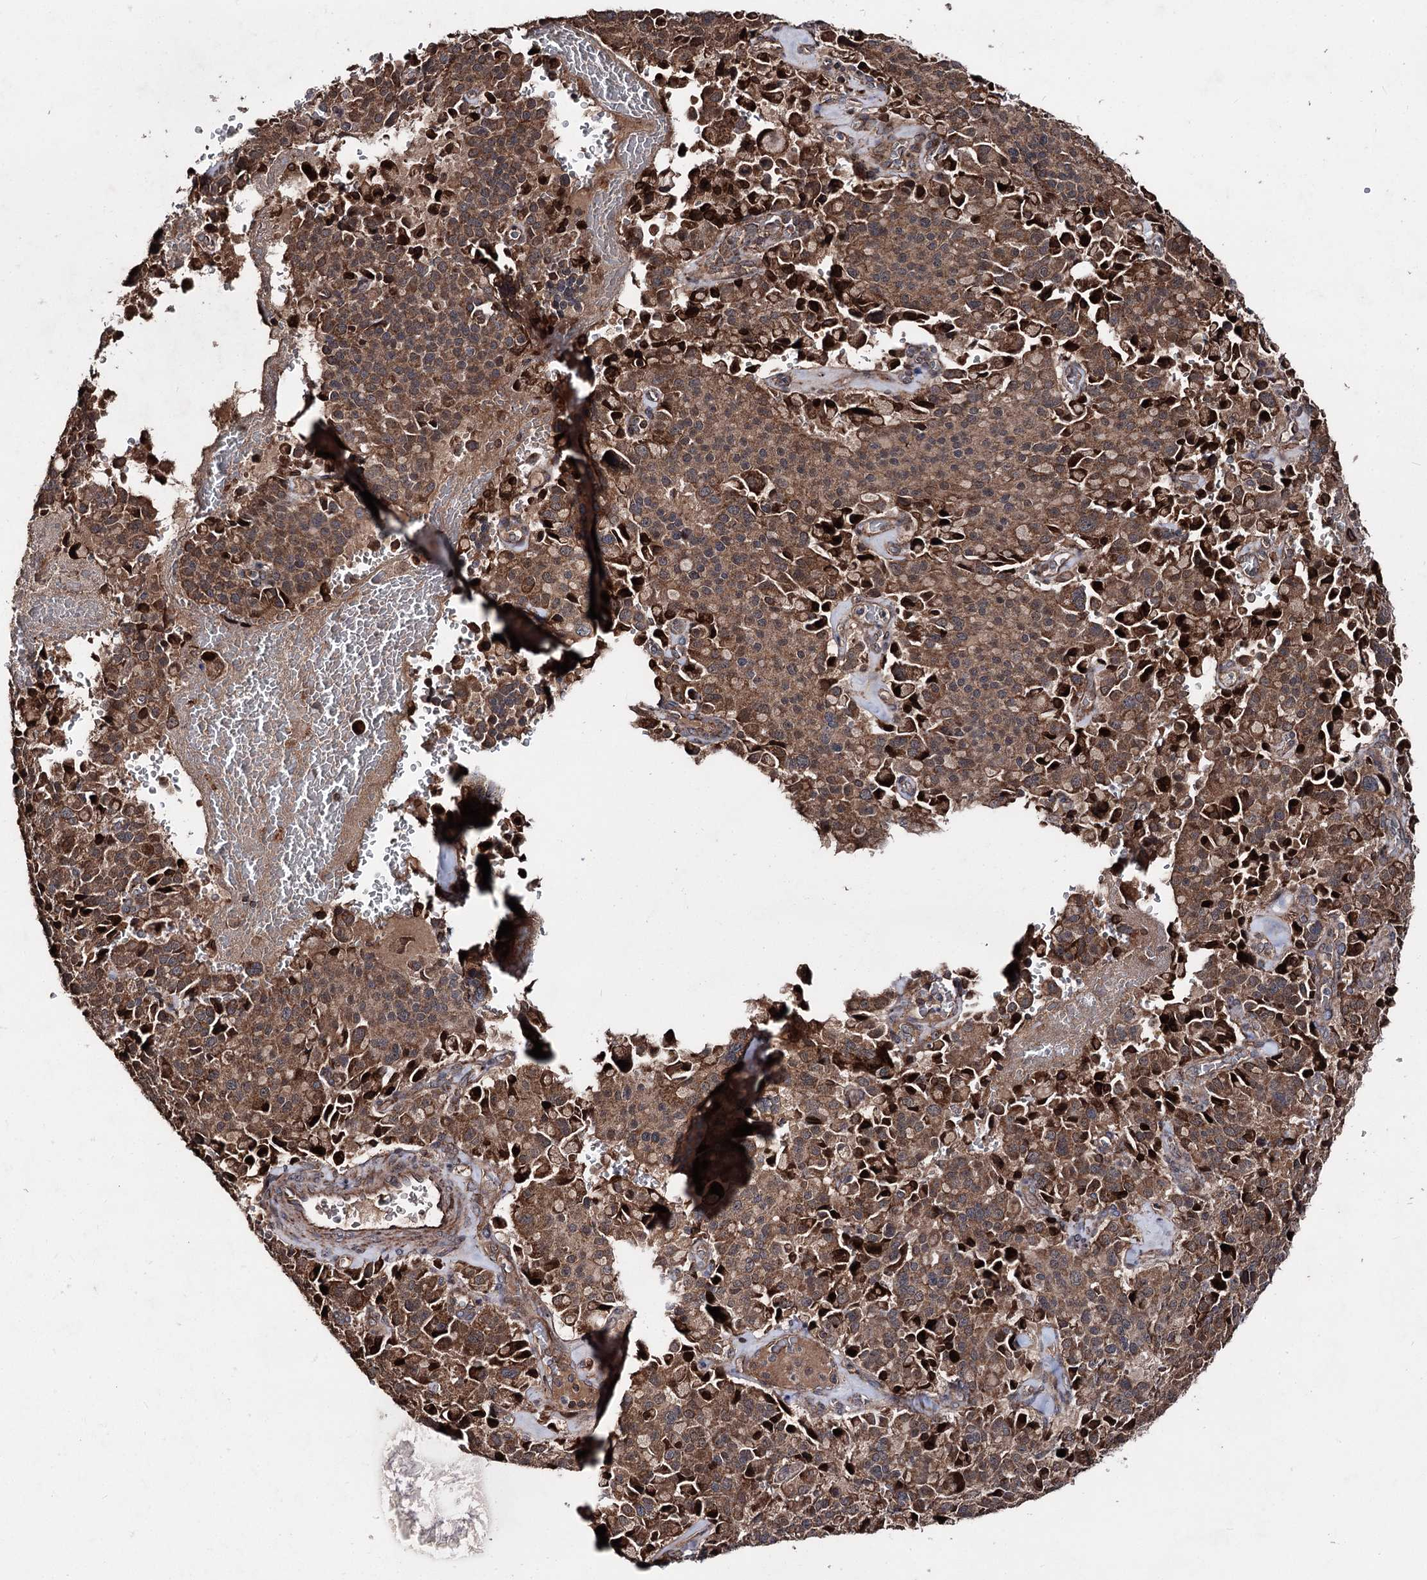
{"staining": {"intensity": "moderate", "quantity": ">75%", "location": "cytoplasmic/membranous"}, "tissue": "pancreatic cancer", "cell_type": "Tumor cells", "image_type": "cancer", "snomed": [{"axis": "morphology", "description": "Adenocarcinoma, NOS"}, {"axis": "topography", "description": "Pancreas"}], "caption": "The image shows a brown stain indicating the presence of a protein in the cytoplasmic/membranous of tumor cells in pancreatic cancer.", "gene": "MINDY3", "patient": {"sex": "male", "age": 65}}